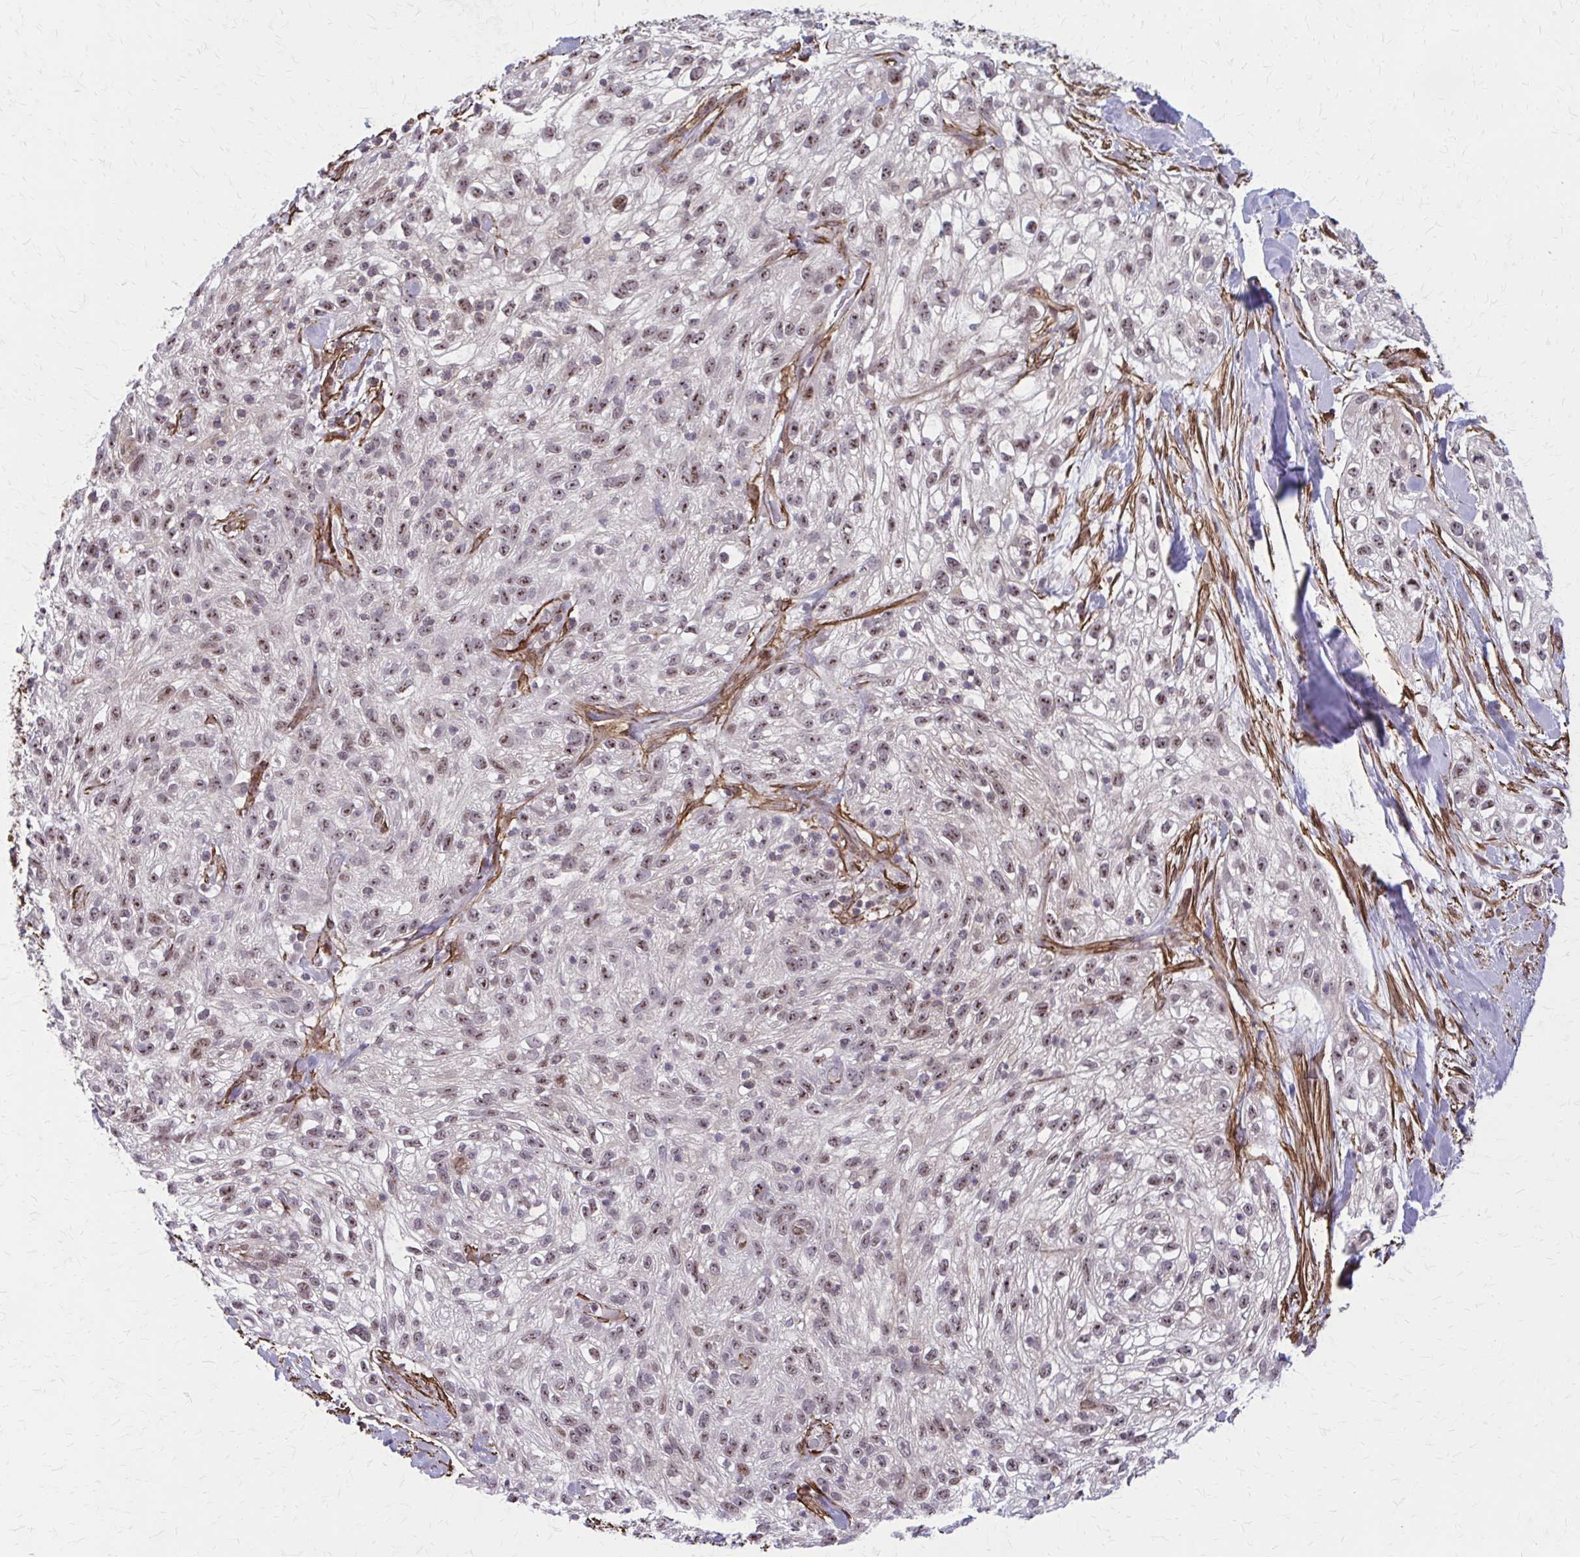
{"staining": {"intensity": "weak", "quantity": ">75%", "location": "nuclear"}, "tissue": "skin cancer", "cell_type": "Tumor cells", "image_type": "cancer", "snomed": [{"axis": "morphology", "description": "Squamous cell carcinoma, NOS"}, {"axis": "topography", "description": "Skin"}], "caption": "The histopathology image demonstrates a brown stain indicating the presence of a protein in the nuclear of tumor cells in skin cancer.", "gene": "NRBF2", "patient": {"sex": "male", "age": 82}}